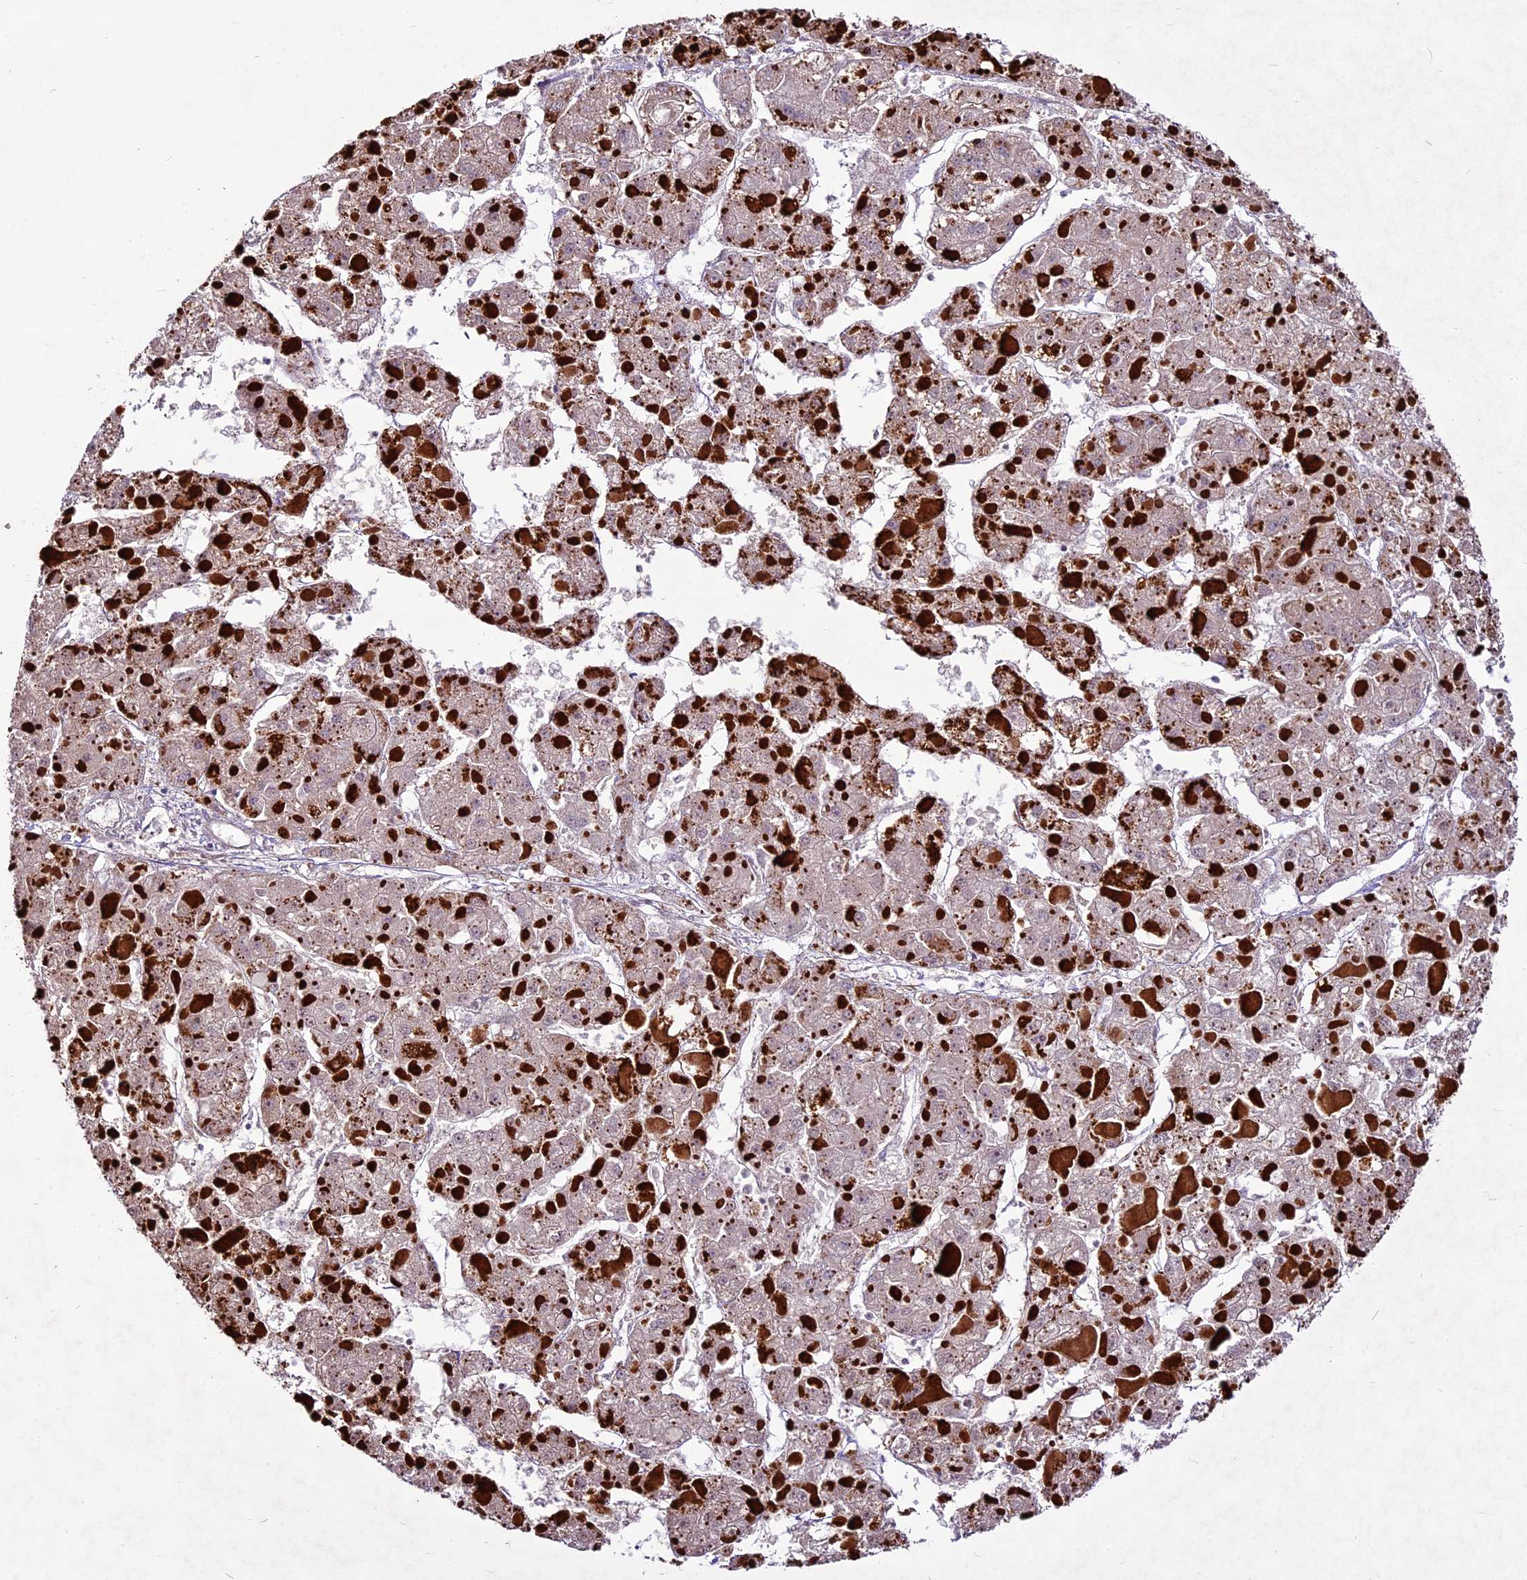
{"staining": {"intensity": "negative", "quantity": "none", "location": "none"}, "tissue": "liver cancer", "cell_type": "Tumor cells", "image_type": "cancer", "snomed": [{"axis": "morphology", "description": "Carcinoma, Hepatocellular, NOS"}, {"axis": "topography", "description": "Liver"}], "caption": "Immunohistochemical staining of human hepatocellular carcinoma (liver) reveals no significant staining in tumor cells.", "gene": "SUSD3", "patient": {"sex": "female", "age": 73}}